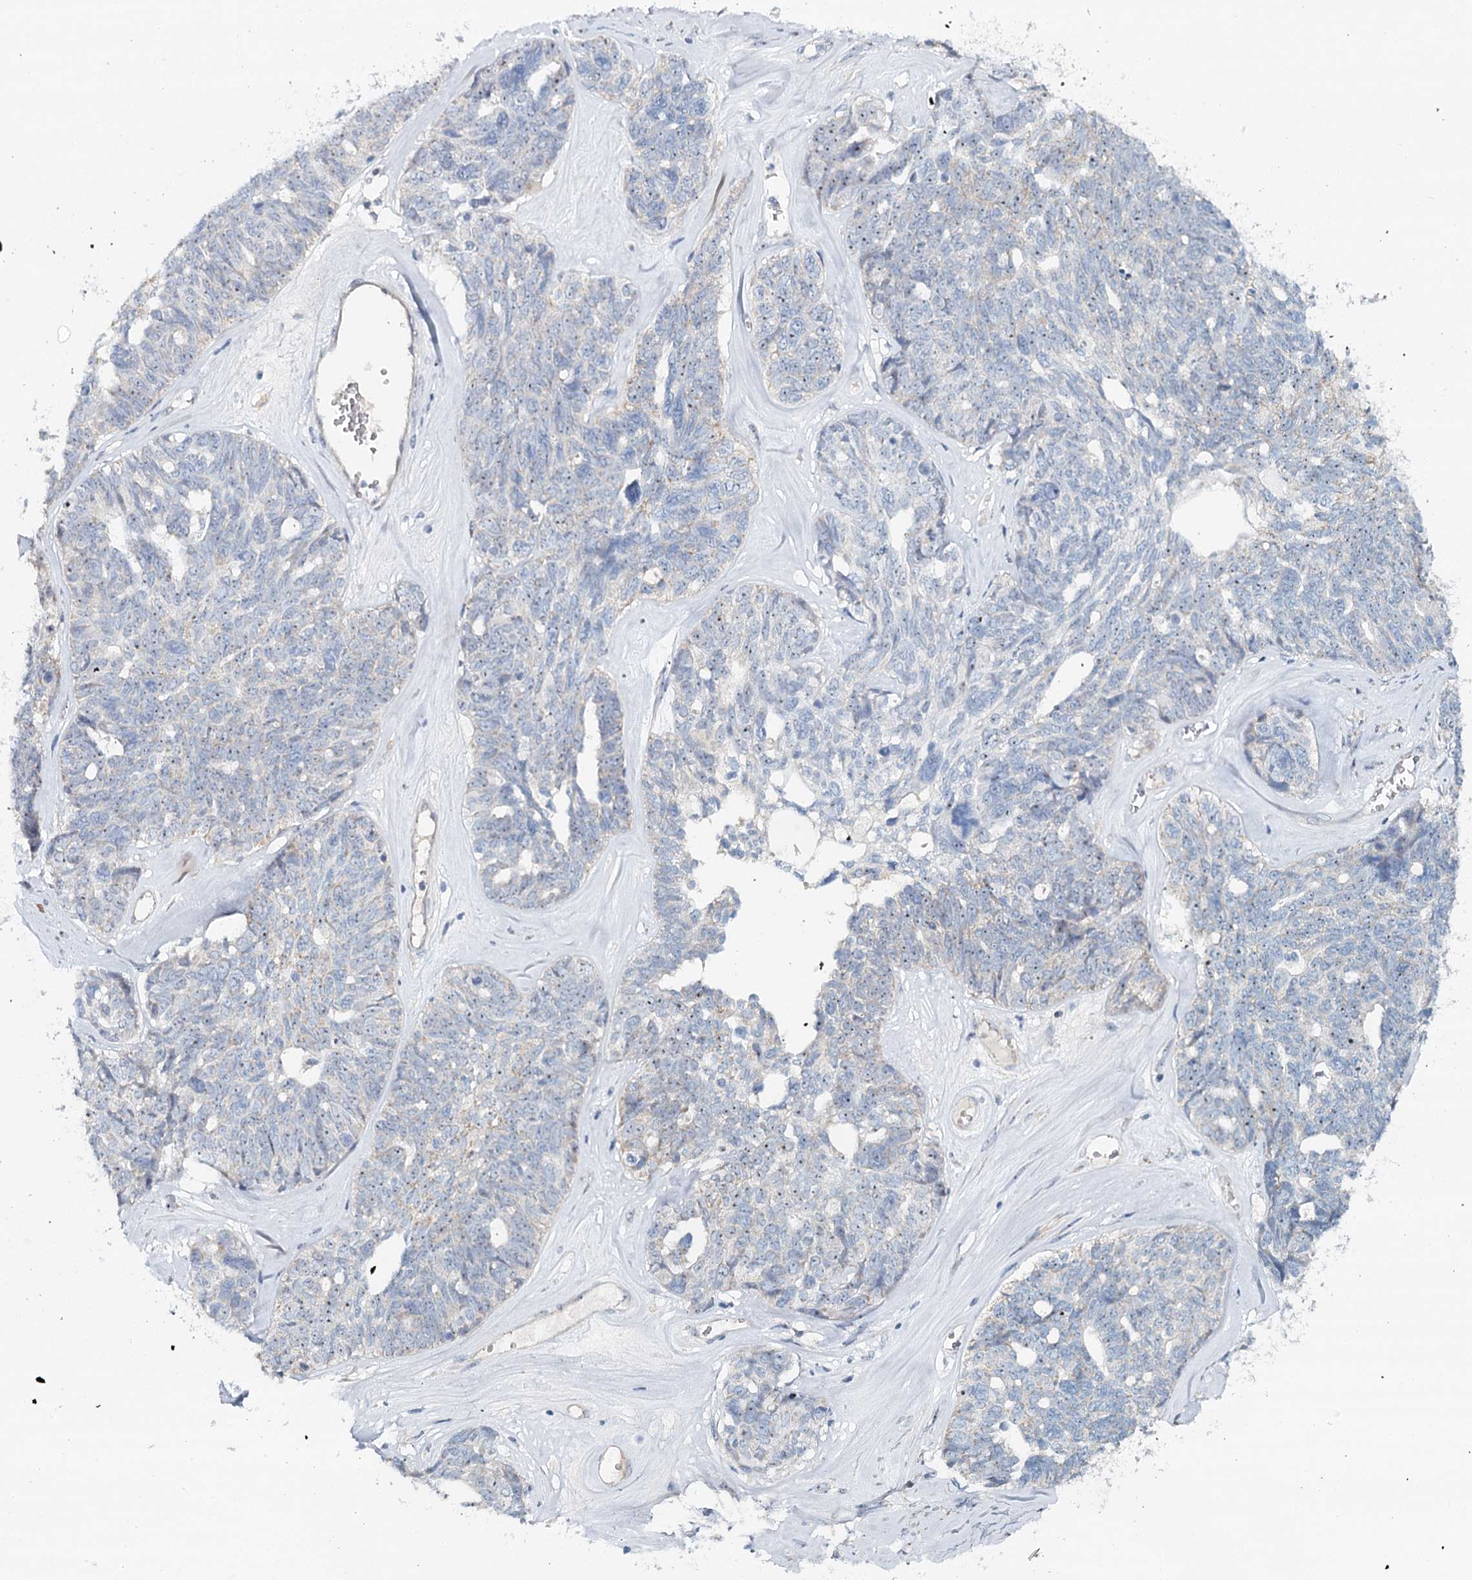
{"staining": {"intensity": "negative", "quantity": "none", "location": "none"}, "tissue": "ovarian cancer", "cell_type": "Tumor cells", "image_type": "cancer", "snomed": [{"axis": "morphology", "description": "Cystadenocarcinoma, serous, NOS"}, {"axis": "topography", "description": "Ovary"}], "caption": "Image shows no significant protein positivity in tumor cells of serous cystadenocarcinoma (ovarian). (Stains: DAB immunohistochemistry (IHC) with hematoxylin counter stain, Microscopy: brightfield microscopy at high magnification).", "gene": "RBM43", "patient": {"sex": "female", "age": 79}}